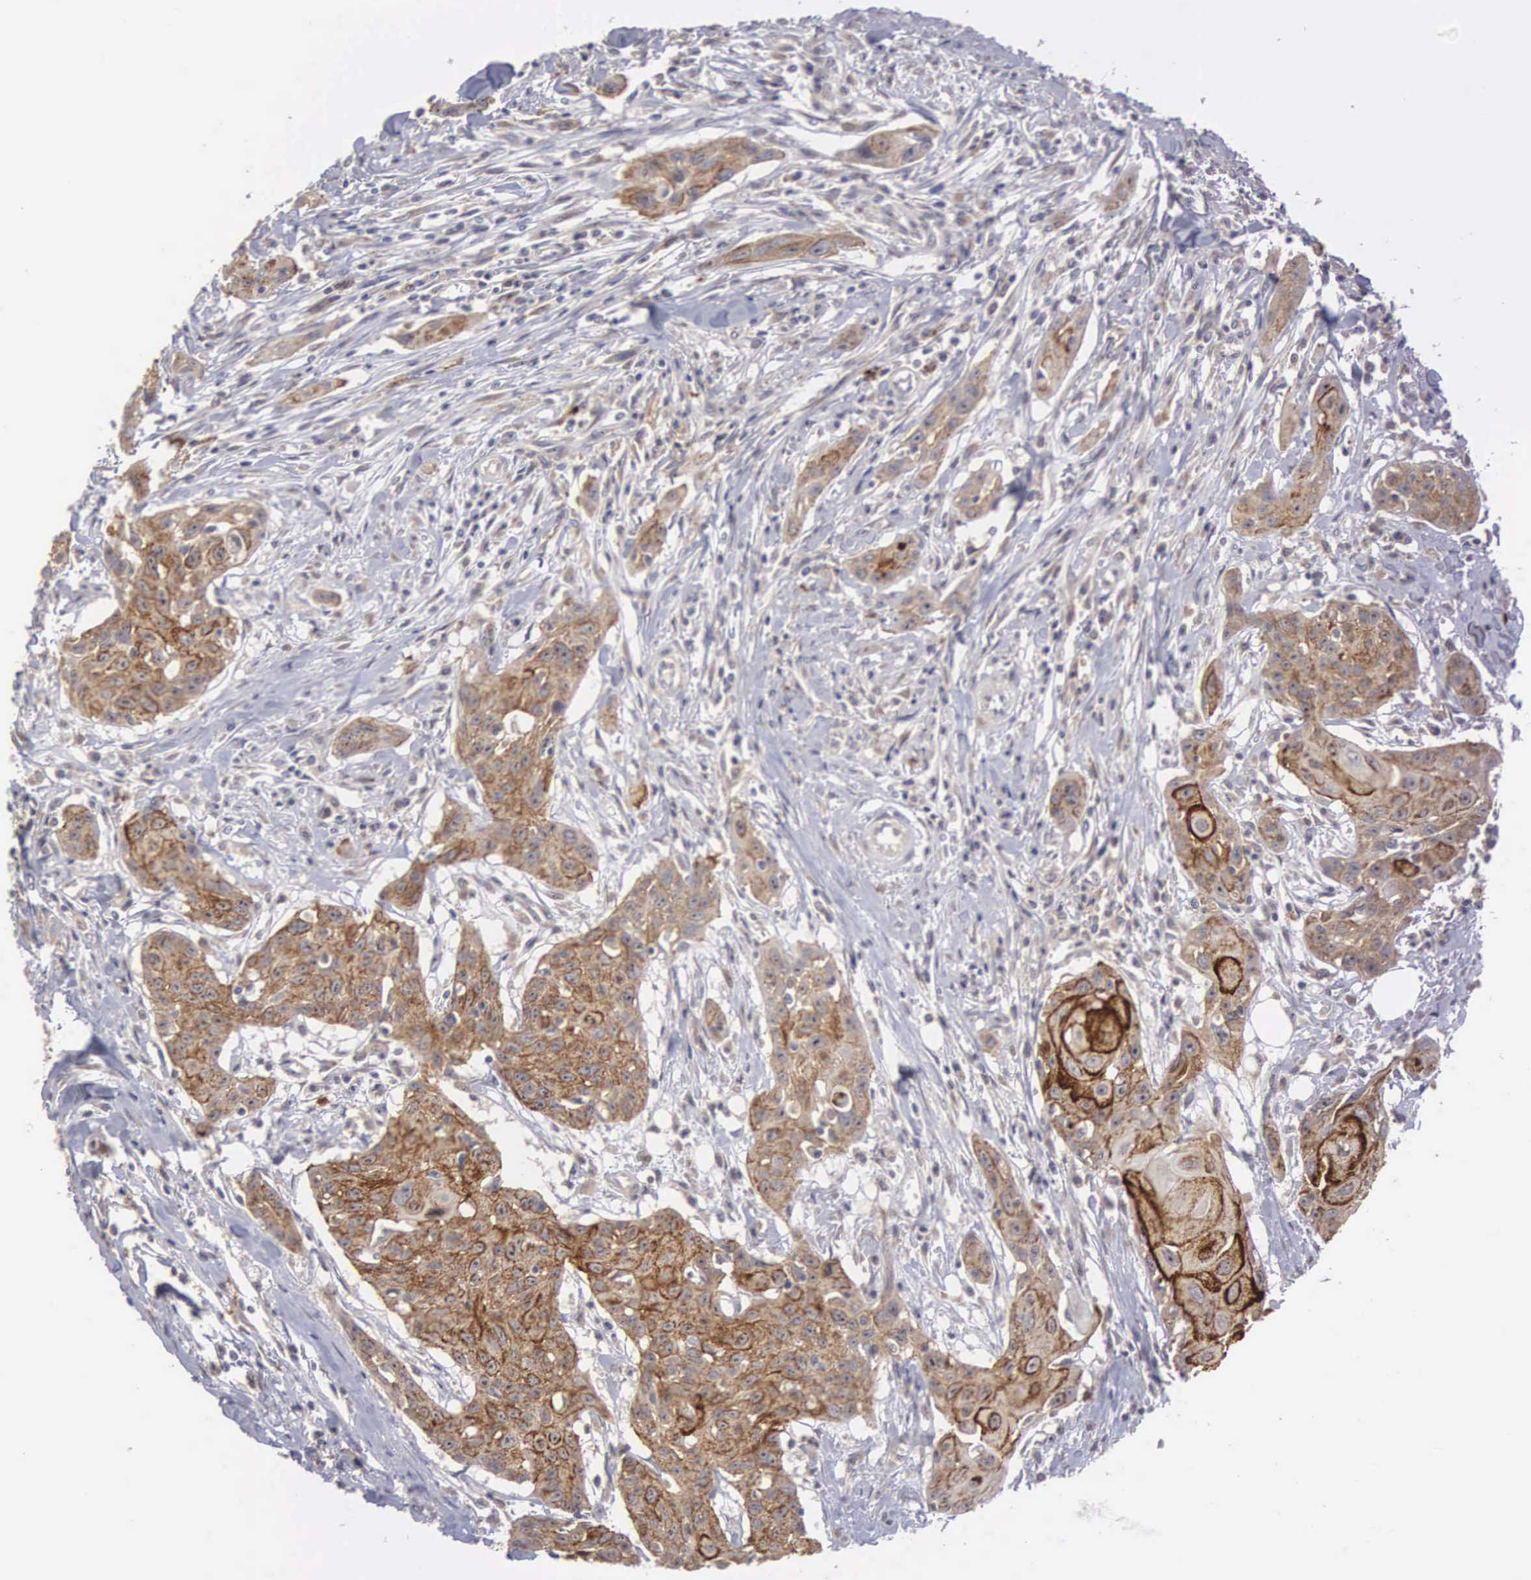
{"staining": {"intensity": "moderate", "quantity": ">75%", "location": "cytoplasmic/membranous"}, "tissue": "head and neck cancer", "cell_type": "Tumor cells", "image_type": "cancer", "snomed": [{"axis": "morphology", "description": "Squamous cell carcinoma, NOS"}, {"axis": "morphology", "description": "Squamous cell carcinoma, metastatic, NOS"}, {"axis": "topography", "description": "Lymph node"}, {"axis": "topography", "description": "Salivary gland"}, {"axis": "topography", "description": "Head-Neck"}], "caption": "A micrograph of head and neck cancer stained for a protein exhibits moderate cytoplasmic/membranous brown staining in tumor cells.", "gene": "AMN", "patient": {"sex": "female", "age": 74}}